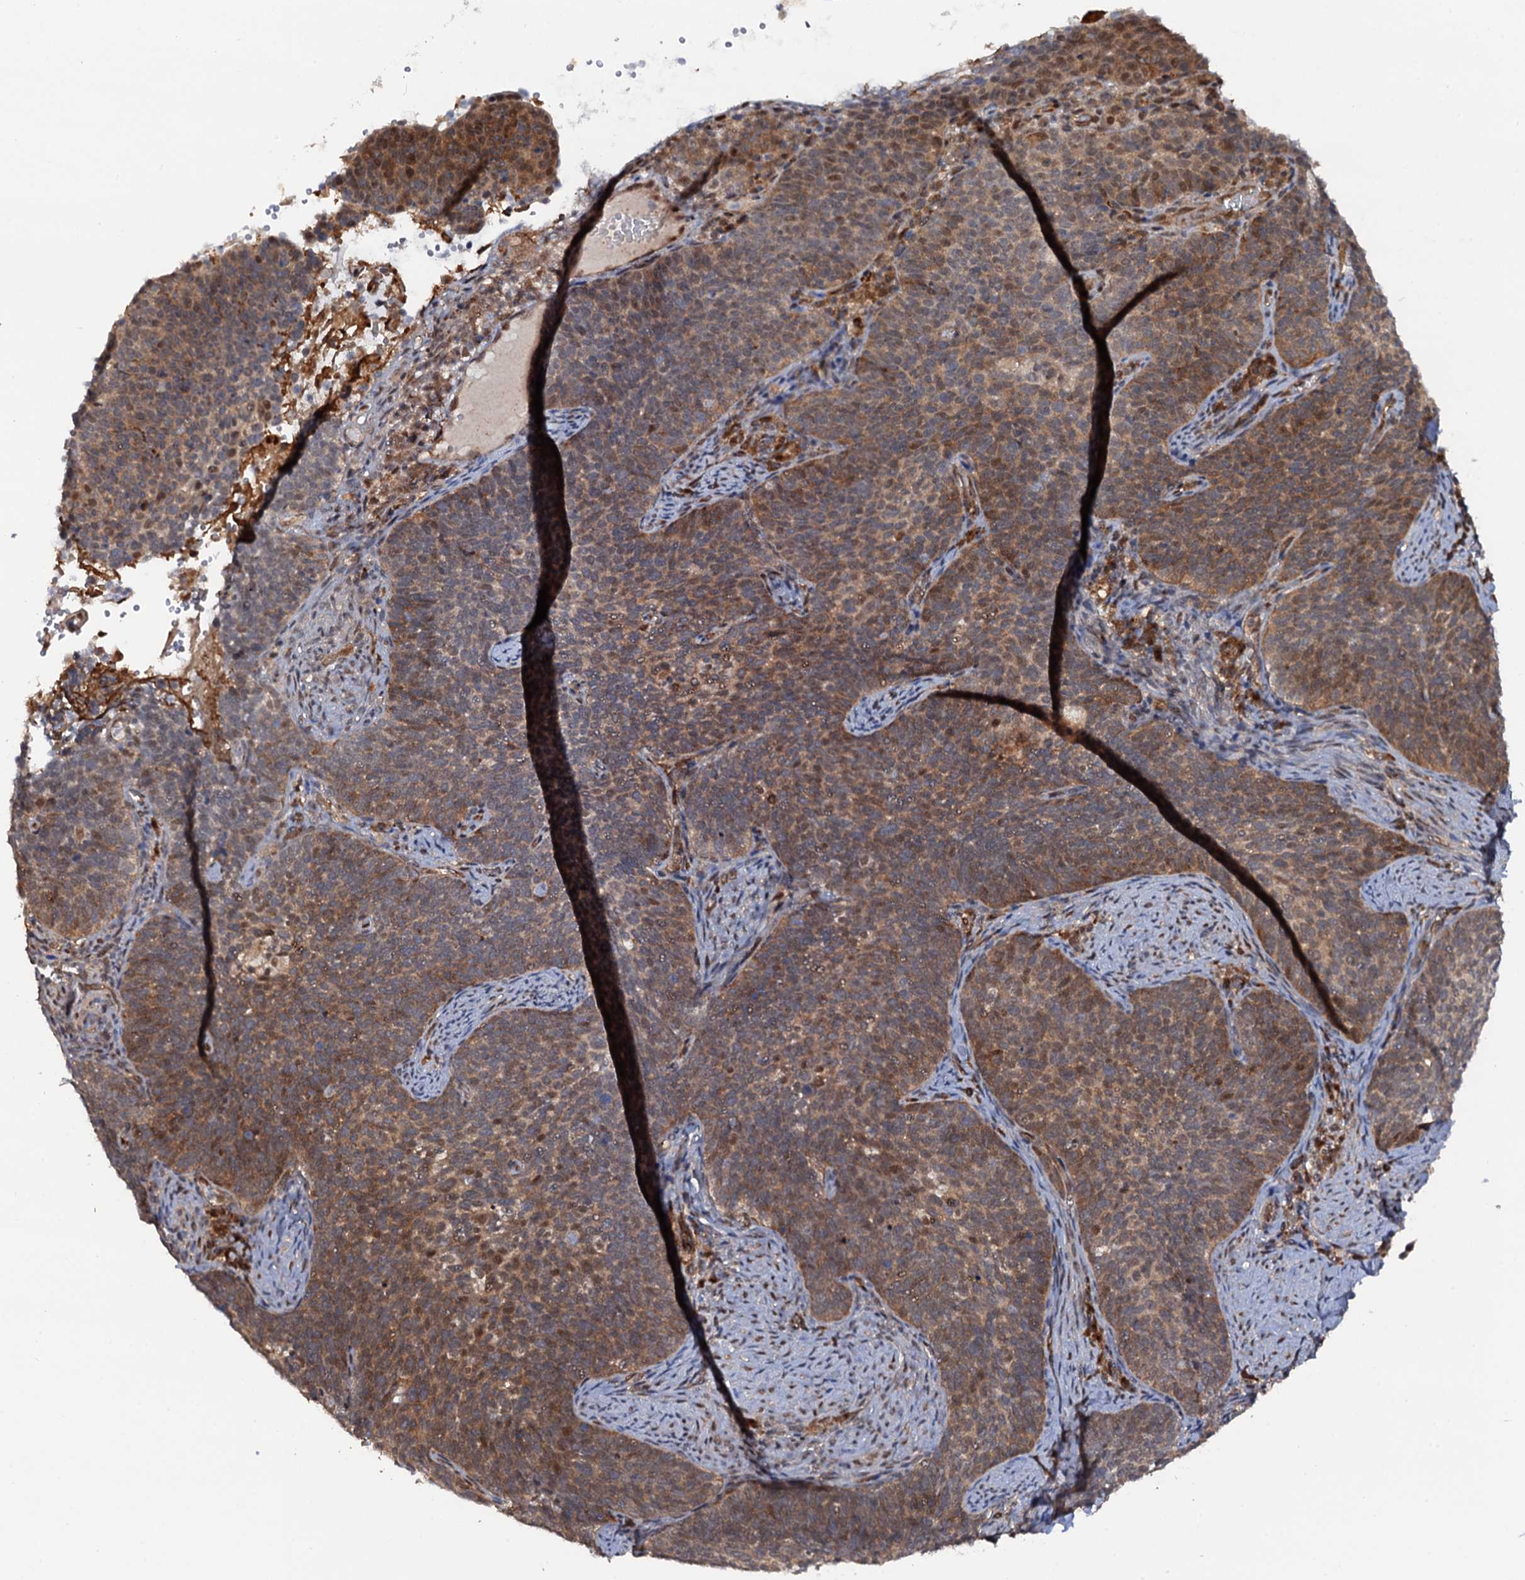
{"staining": {"intensity": "moderate", "quantity": ">75%", "location": "cytoplasmic/membranous,nuclear"}, "tissue": "cervical cancer", "cell_type": "Tumor cells", "image_type": "cancer", "snomed": [{"axis": "morphology", "description": "Normal tissue, NOS"}, {"axis": "morphology", "description": "Squamous cell carcinoma, NOS"}, {"axis": "topography", "description": "Cervix"}], "caption": "Tumor cells show medium levels of moderate cytoplasmic/membranous and nuclear positivity in approximately >75% of cells in cervical cancer (squamous cell carcinoma).", "gene": "CDC23", "patient": {"sex": "female", "age": 39}}